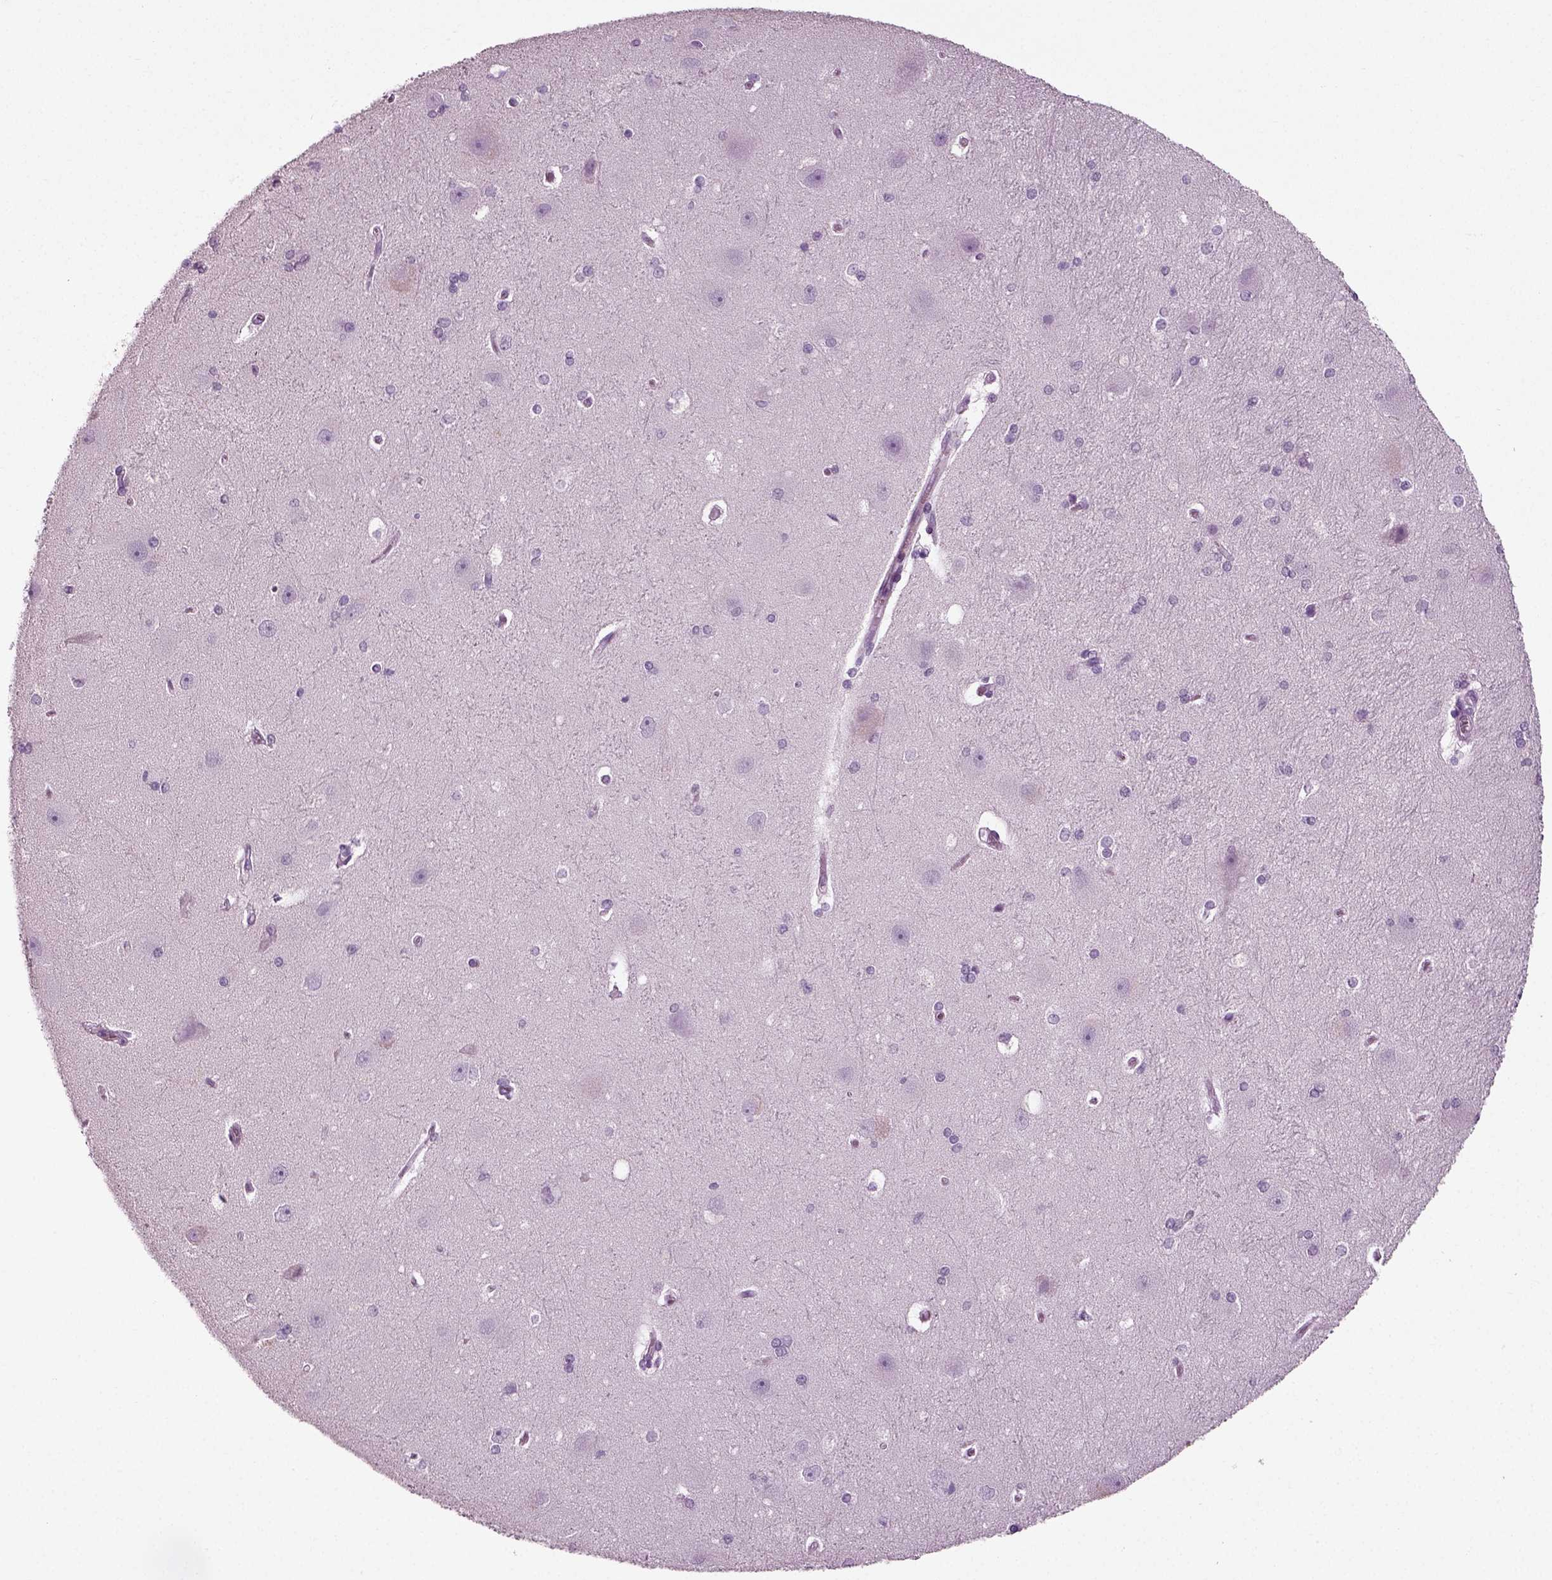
{"staining": {"intensity": "negative", "quantity": "none", "location": "none"}, "tissue": "hippocampus", "cell_type": "Glial cells", "image_type": "normal", "snomed": [{"axis": "morphology", "description": "Normal tissue, NOS"}, {"axis": "topography", "description": "Cerebral cortex"}, {"axis": "topography", "description": "Hippocampus"}], "caption": "Immunohistochemistry (IHC) image of benign hippocampus: human hippocampus stained with DAB shows no significant protein positivity in glial cells.", "gene": "DEFB118", "patient": {"sex": "female", "age": 19}}